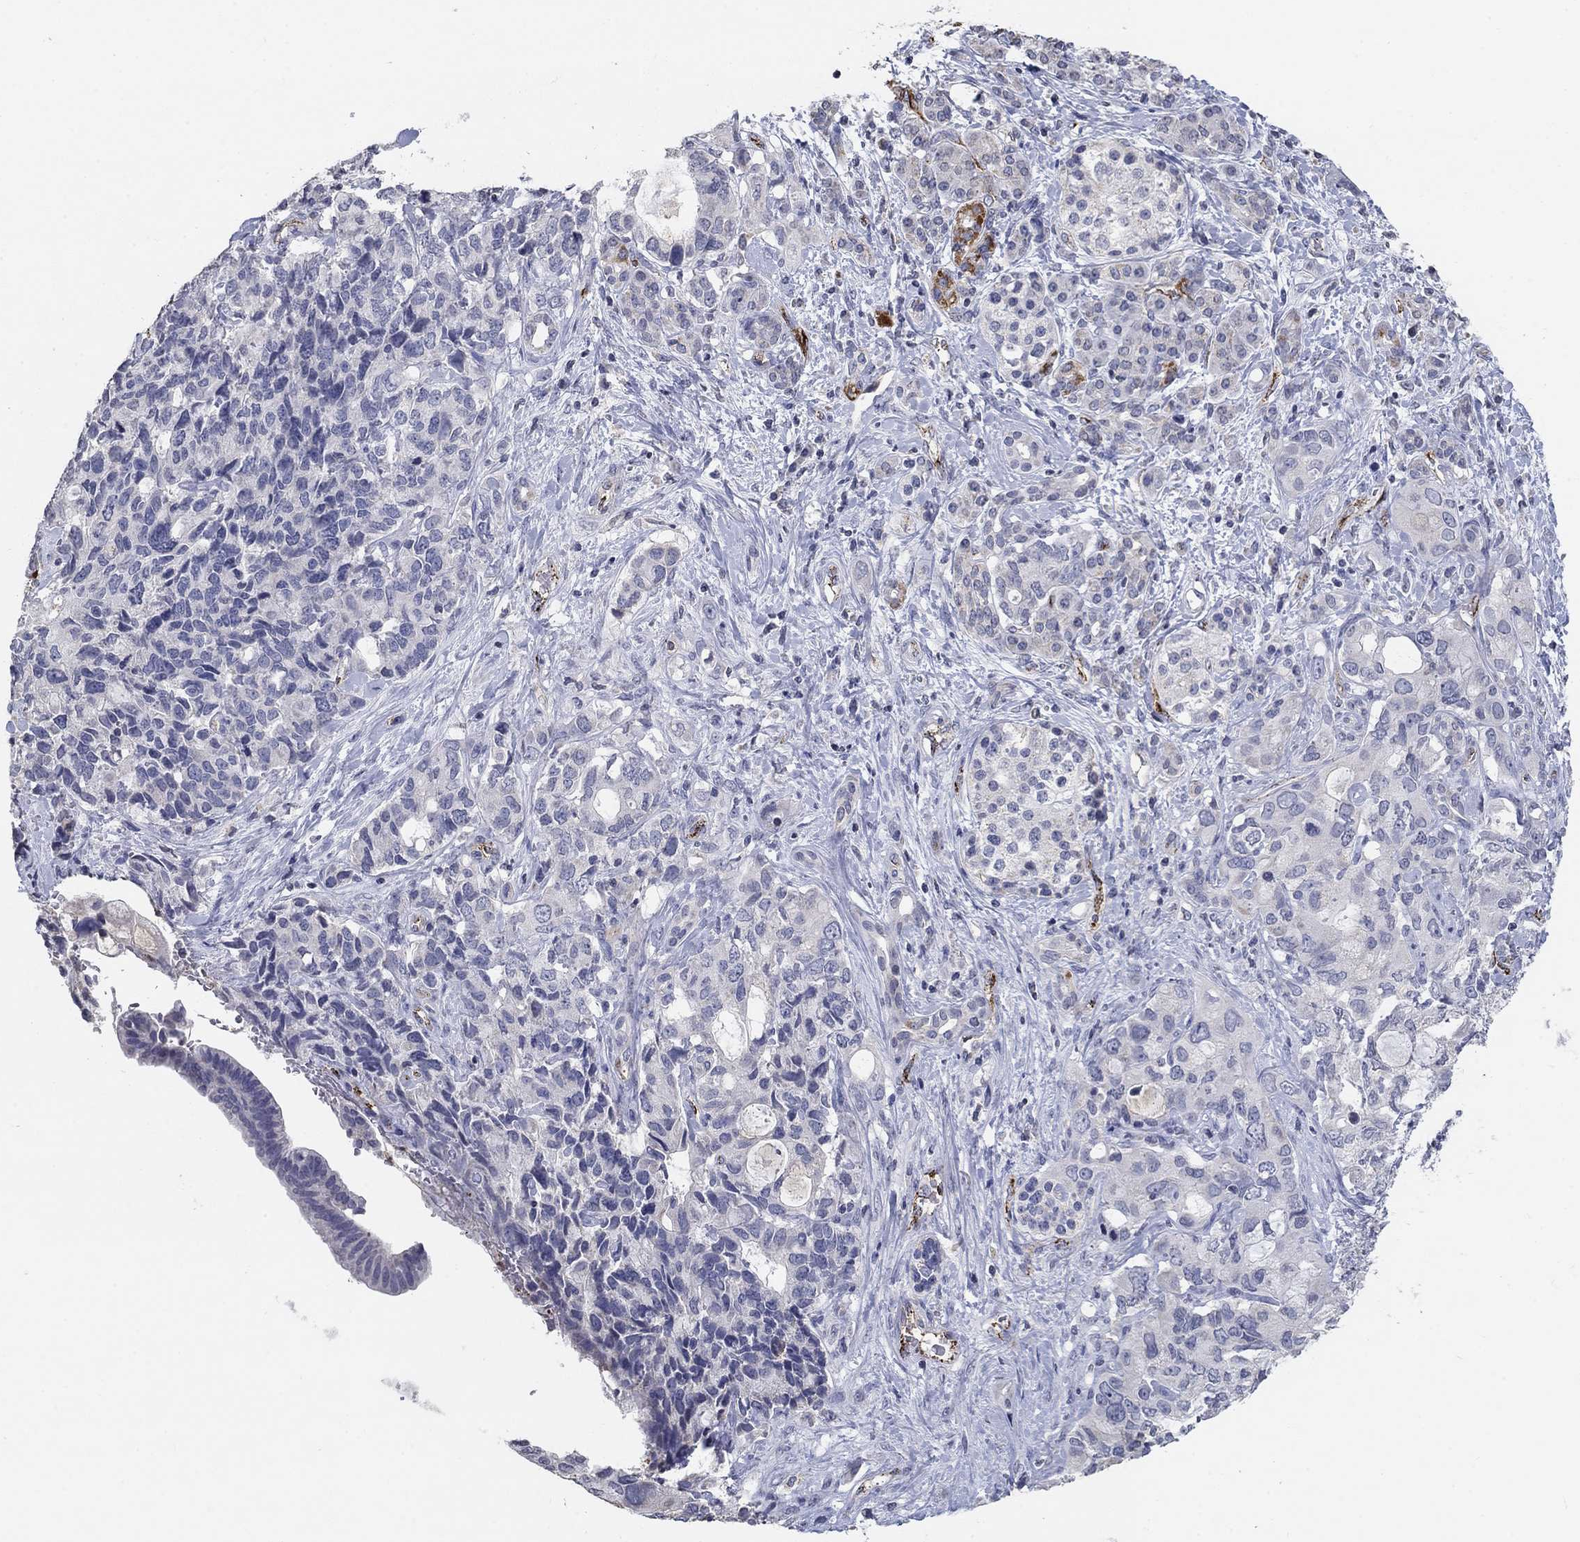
{"staining": {"intensity": "negative", "quantity": "none", "location": "none"}, "tissue": "pancreatic cancer", "cell_type": "Tumor cells", "image_type": "cancer", "snomed": [{"axis": "morphology", "description": "Adenocarcinoma, NOS"}, {"axis": "topography", "description": "Pancreas"}], "caption": "DAB immunohistochemical staining of pancreatic cancer (adenocarcinoma) exhibits no significant staining in tumor cells.", "gene": "TINAG", "patient": {"sex": "female", "age": 56}}